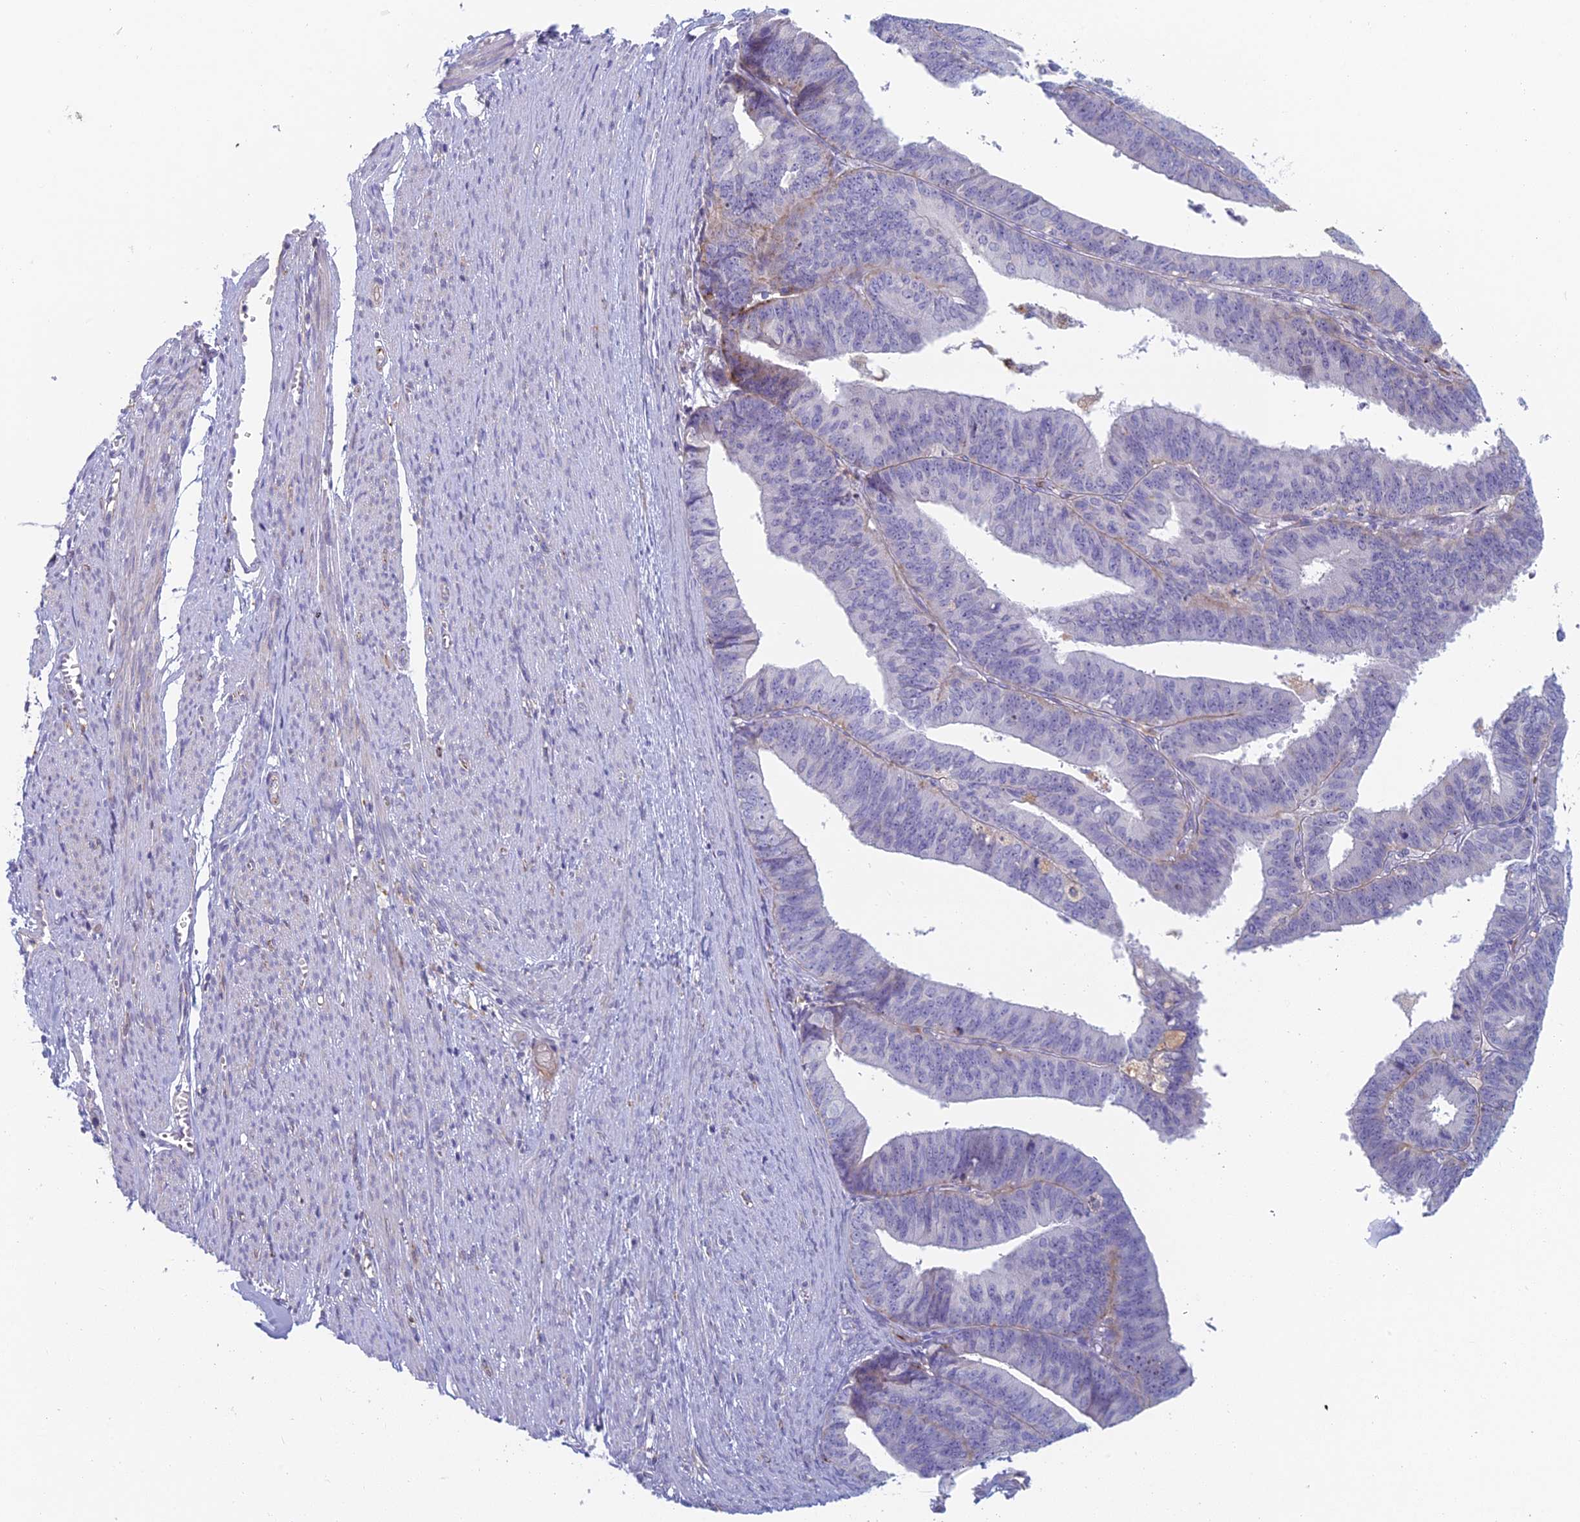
{"staining": {"intensity": "negative", "quantity": "none", "location": "none"}, "tissue": "endometrial cancer", "cell_type": "Tumor cells", "image_type": "cancer", "snomed": [{"axis": "morphology", "description": "Adenocarcinoma, NOS"}, {"axis": "topography", "description": "Endometrium"}], "caption": "This photomicrograph is of endometrial cancer stained with IHC to label a protein in brown with the nuclei are counter-stained blue. There is no expression in tumor cells.", "gene": "FERD3L", "patient": {"sex": "female", "age": 73}}